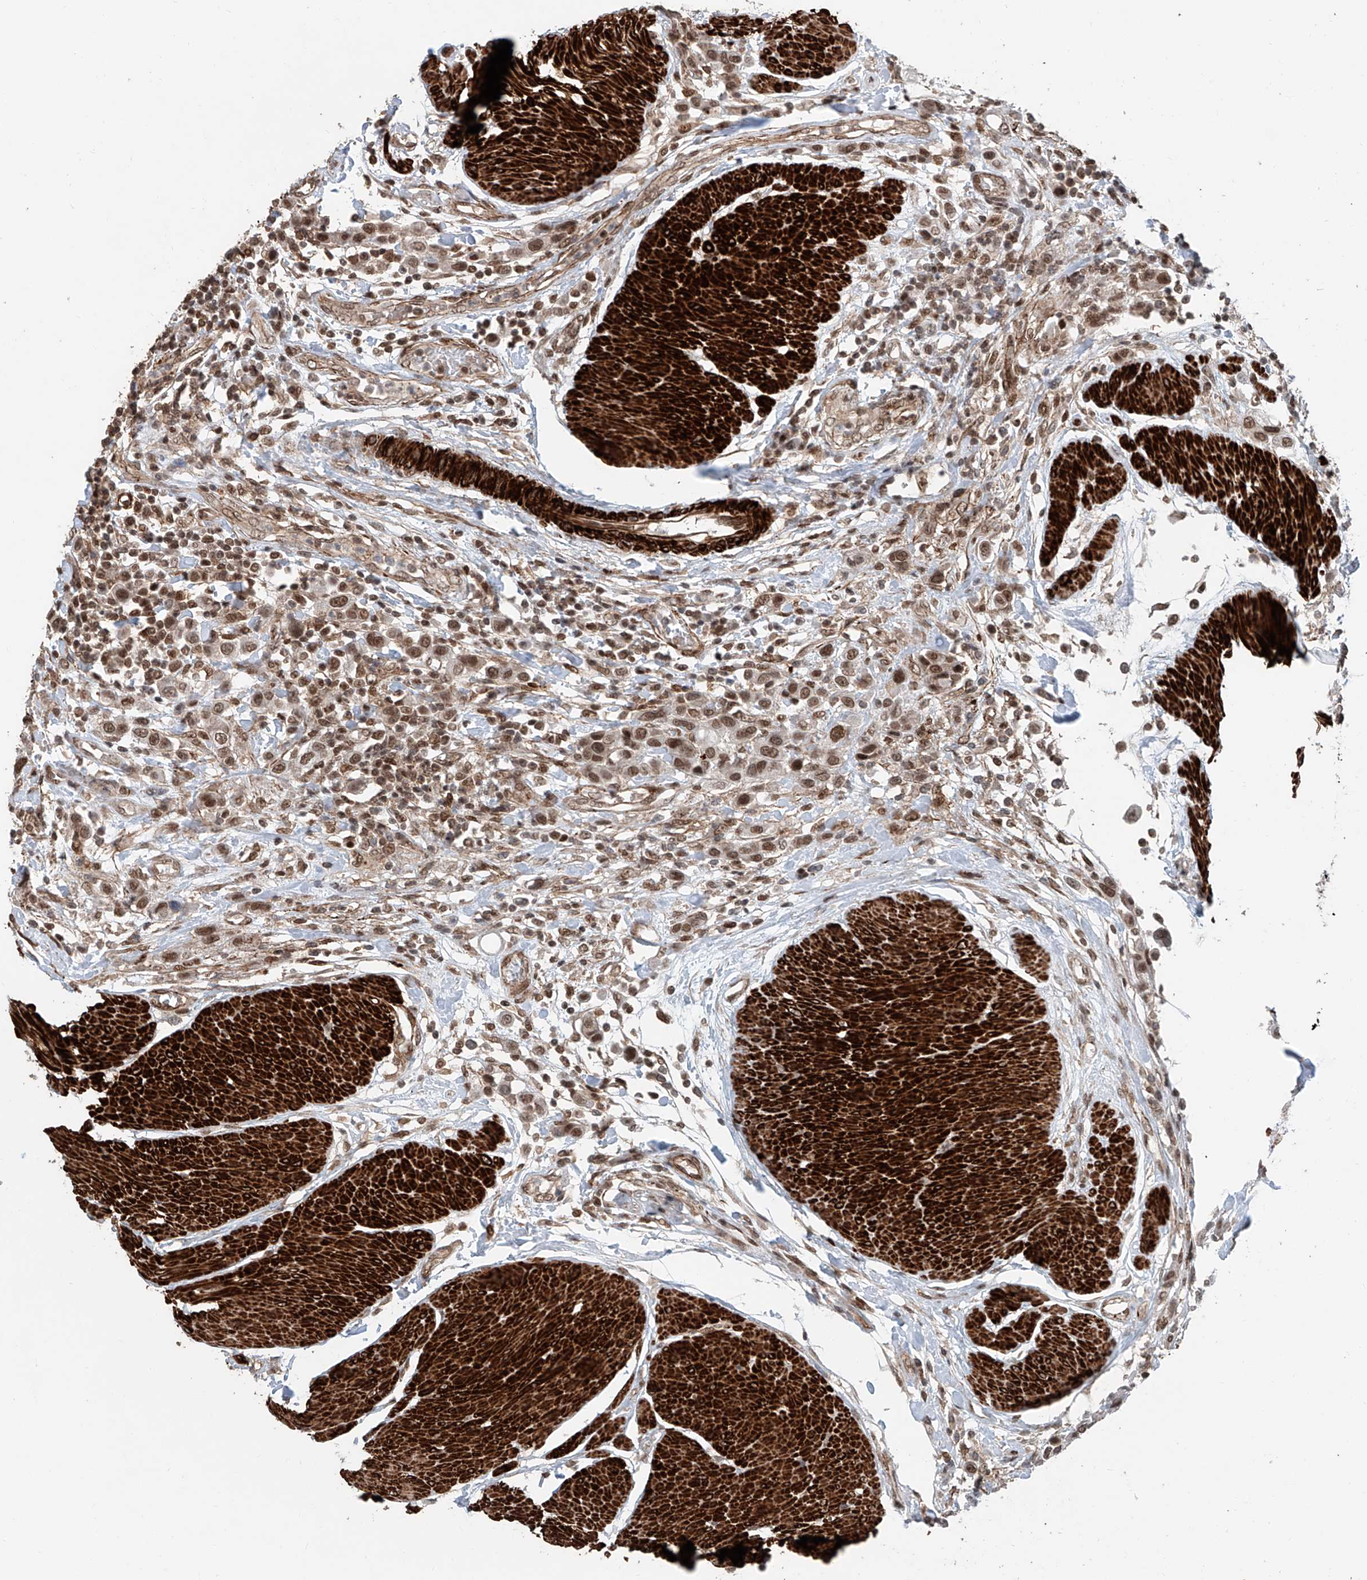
{"staining": {"intensity": "moderate", "quantity": ">75%", "location": "nuclear"}, "tissue": "urothelial cancer", "cell_type": "Tumor cells", "image_type": "cancer", "snomed": [{"axis": "morphology", "description": "Urothelial carcinoma, High grade"}, {"axis": "topography", "description": "Urinary bladder"}], "caption": "This histopathology image reveals IHC staining of human high-grade urothelial carcinoma, with medium moderate nuclear staining in about >75% of tumor cells.", "gene": "SDE2", "patient": {"sex": "male", "age": 50}}